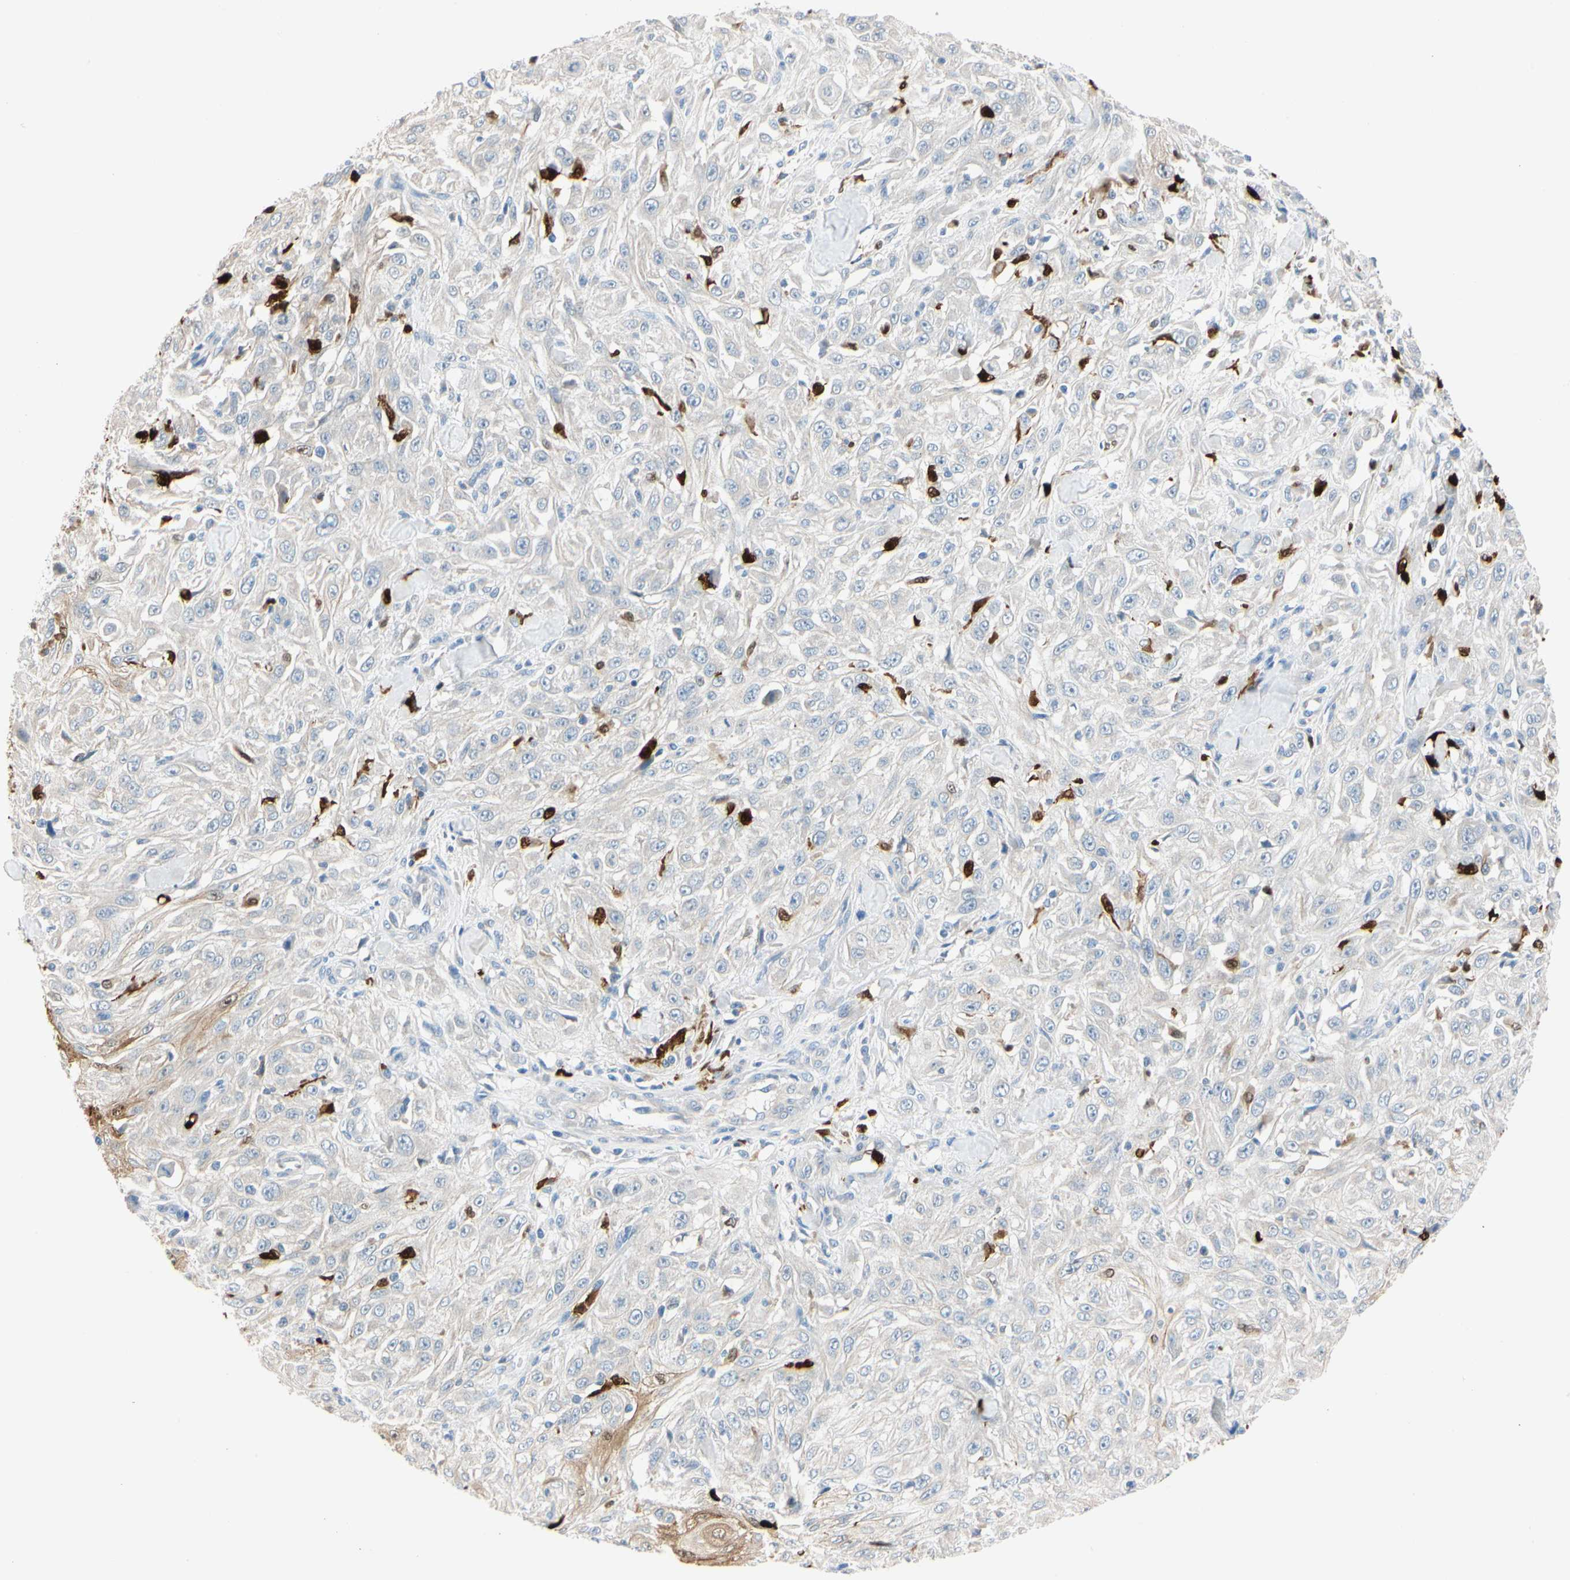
{"staining": {"intensity": "weak", "quantity": "<25%", "location": "cytoplasmic/membranous"}, "tissue": "skin cancer", "cell_type": "Tumor cells", "image_type": "cancer", "snomed": [{"axis": "morphology", "description": "Squamous cell carcinoma, NOS"}, {"axis": "morphology", "description": "Squamous cell carcinoma, metastatic, NOS"}, {"axis": "topography", "description": "Skin"}, {"axis": "topography", "description": "Lymph node"}], "caption": "Immunohistochemical staining of human skin cancer (squamous cell carcinoma) reveals no significant positivity in tumor cells.", "gene": "TRAF5", "patient": {"sex": "male", "age": 75}}